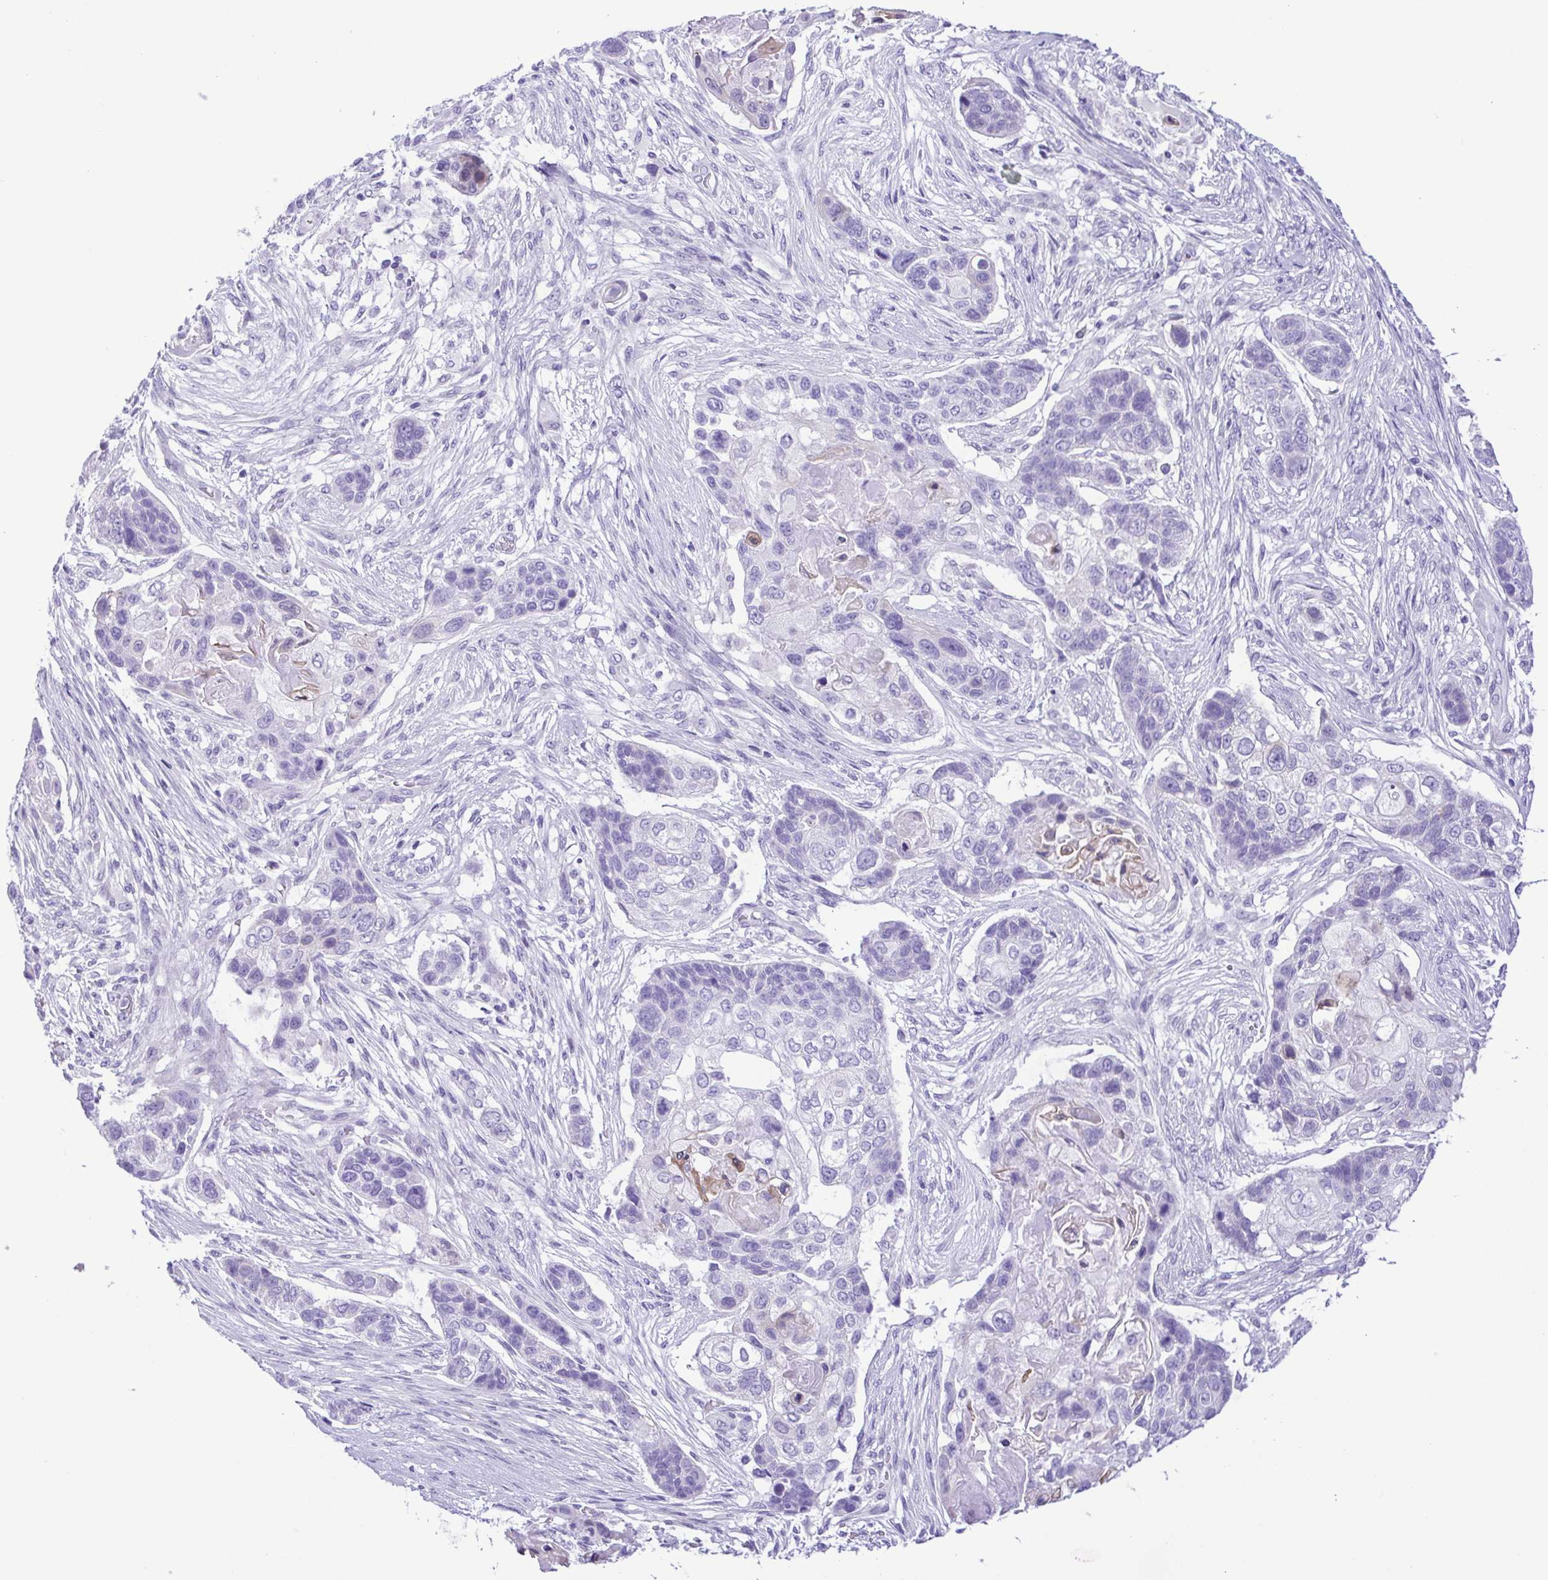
{"staining": {"intensity": "negative", "quantity": "none", "location": "none"}, "tissue": "lung cancer", "cell_type": "Tumor cells", "image_type": "cancer", "snomed": [{"axis": "morphology", "description": "Squamous cell carcinoma, NOS"}, {"axis": "topography", "description": "Lung"}], "caption": "Immunohistochemistry (IHC) photomicrograph of human lung cancer (squamous cell carcinoma) stained for a protein (brown), which shows no staining in tumor cells. Brightfield microscopy of immunohistochemistry stained with DAB (3,3'-diaminobenzidine) (brown) and hematoxylin (blue), captured at high magnification.", "gene": "PAK3", "patient": {"sex": "male", "age": 69}}